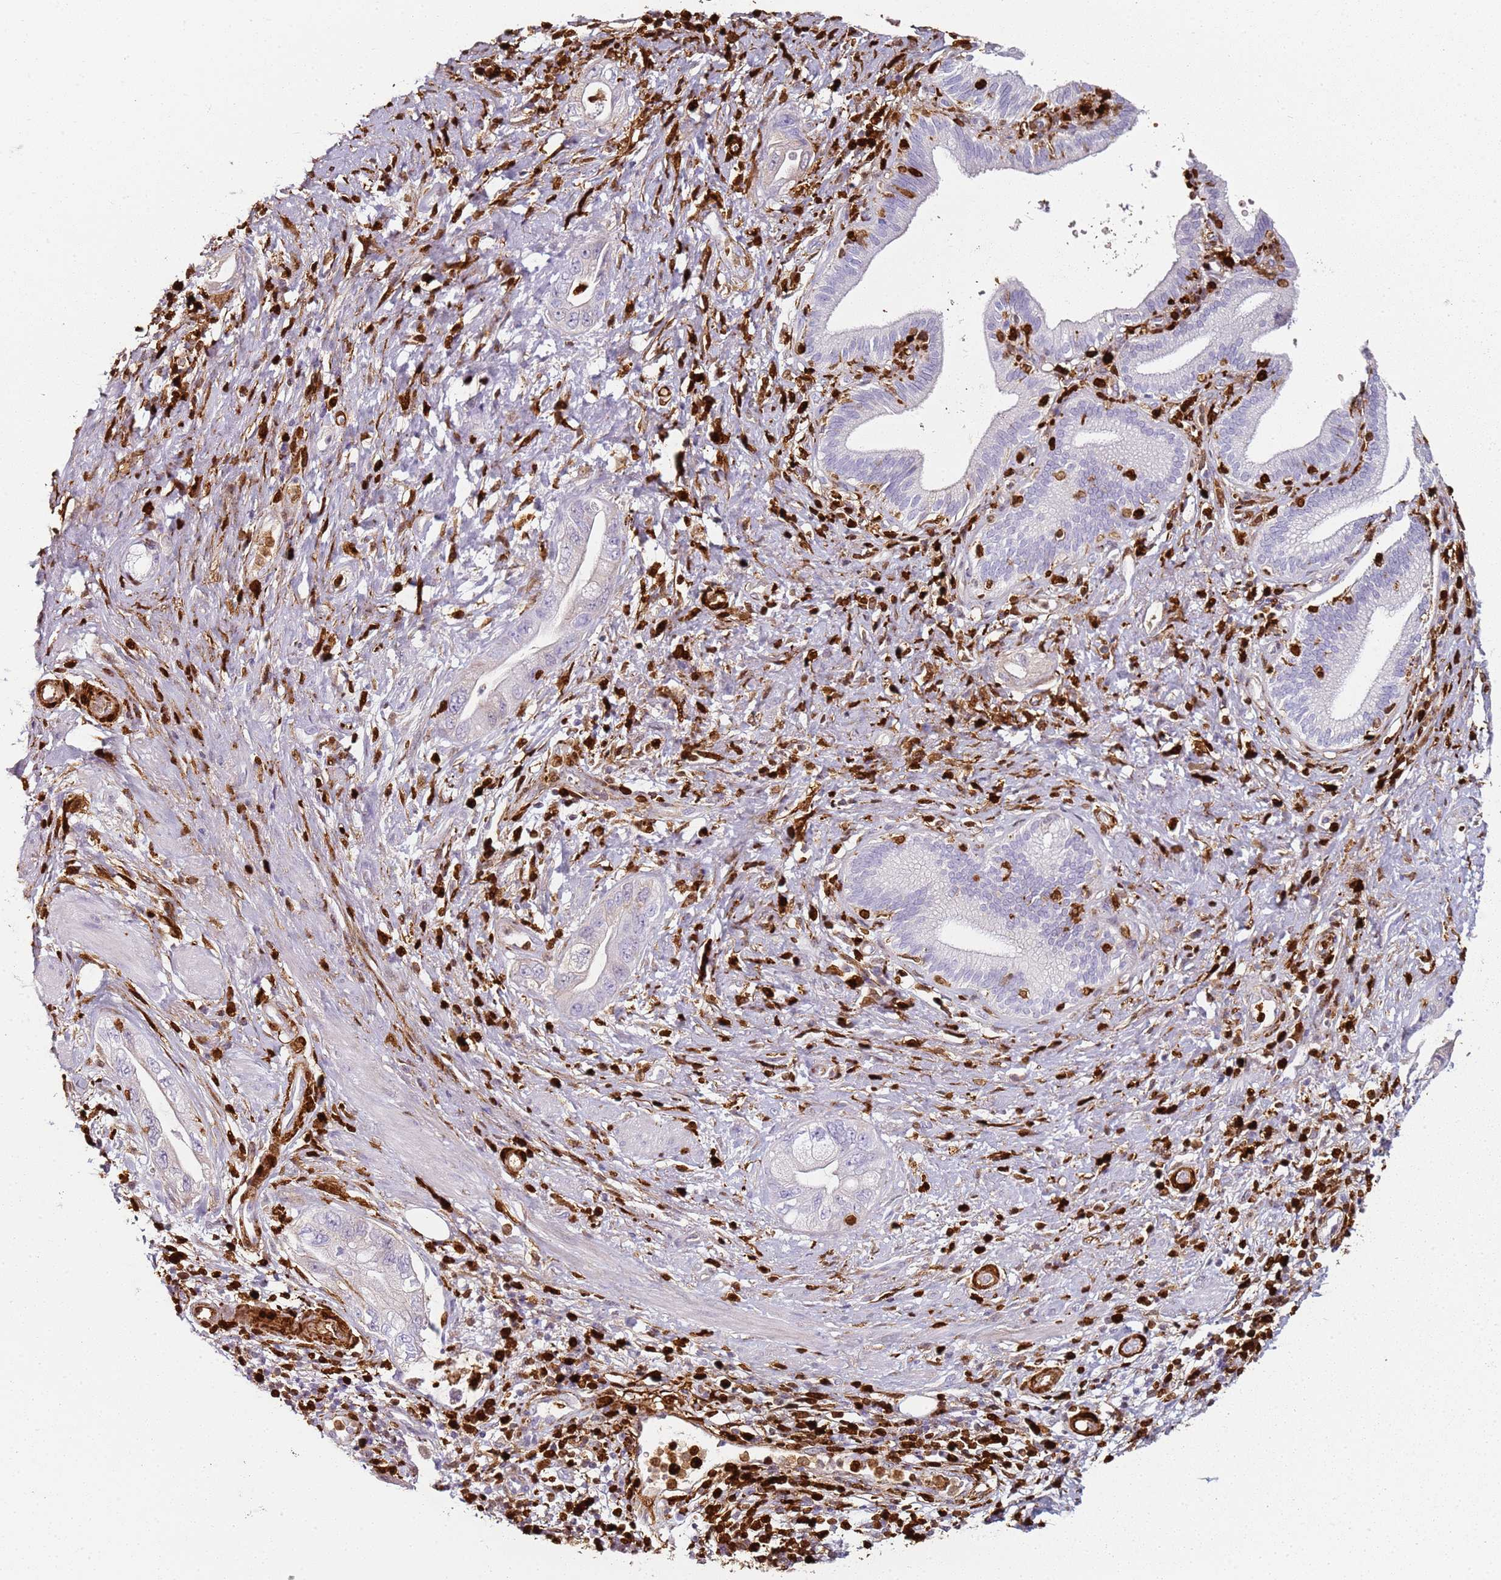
{"staining": {"intensity": "negative", "quantity": "none", "location": "none"}, "tissue": "pancreatic cancer", "cell_type": "Tumor cells", "image_type": "cancer", "snomed": [{"axis": "morphology", "description": "Adenocarcinoma, NOS"}, {"axis": "topography", "description": "Pancreas"}], "caption": "Tumor cells show no significant protein expression in pancreatic adenocarcinoma.", "gene": "S100A4", "patient": {"sex": "female", "age": 73}}